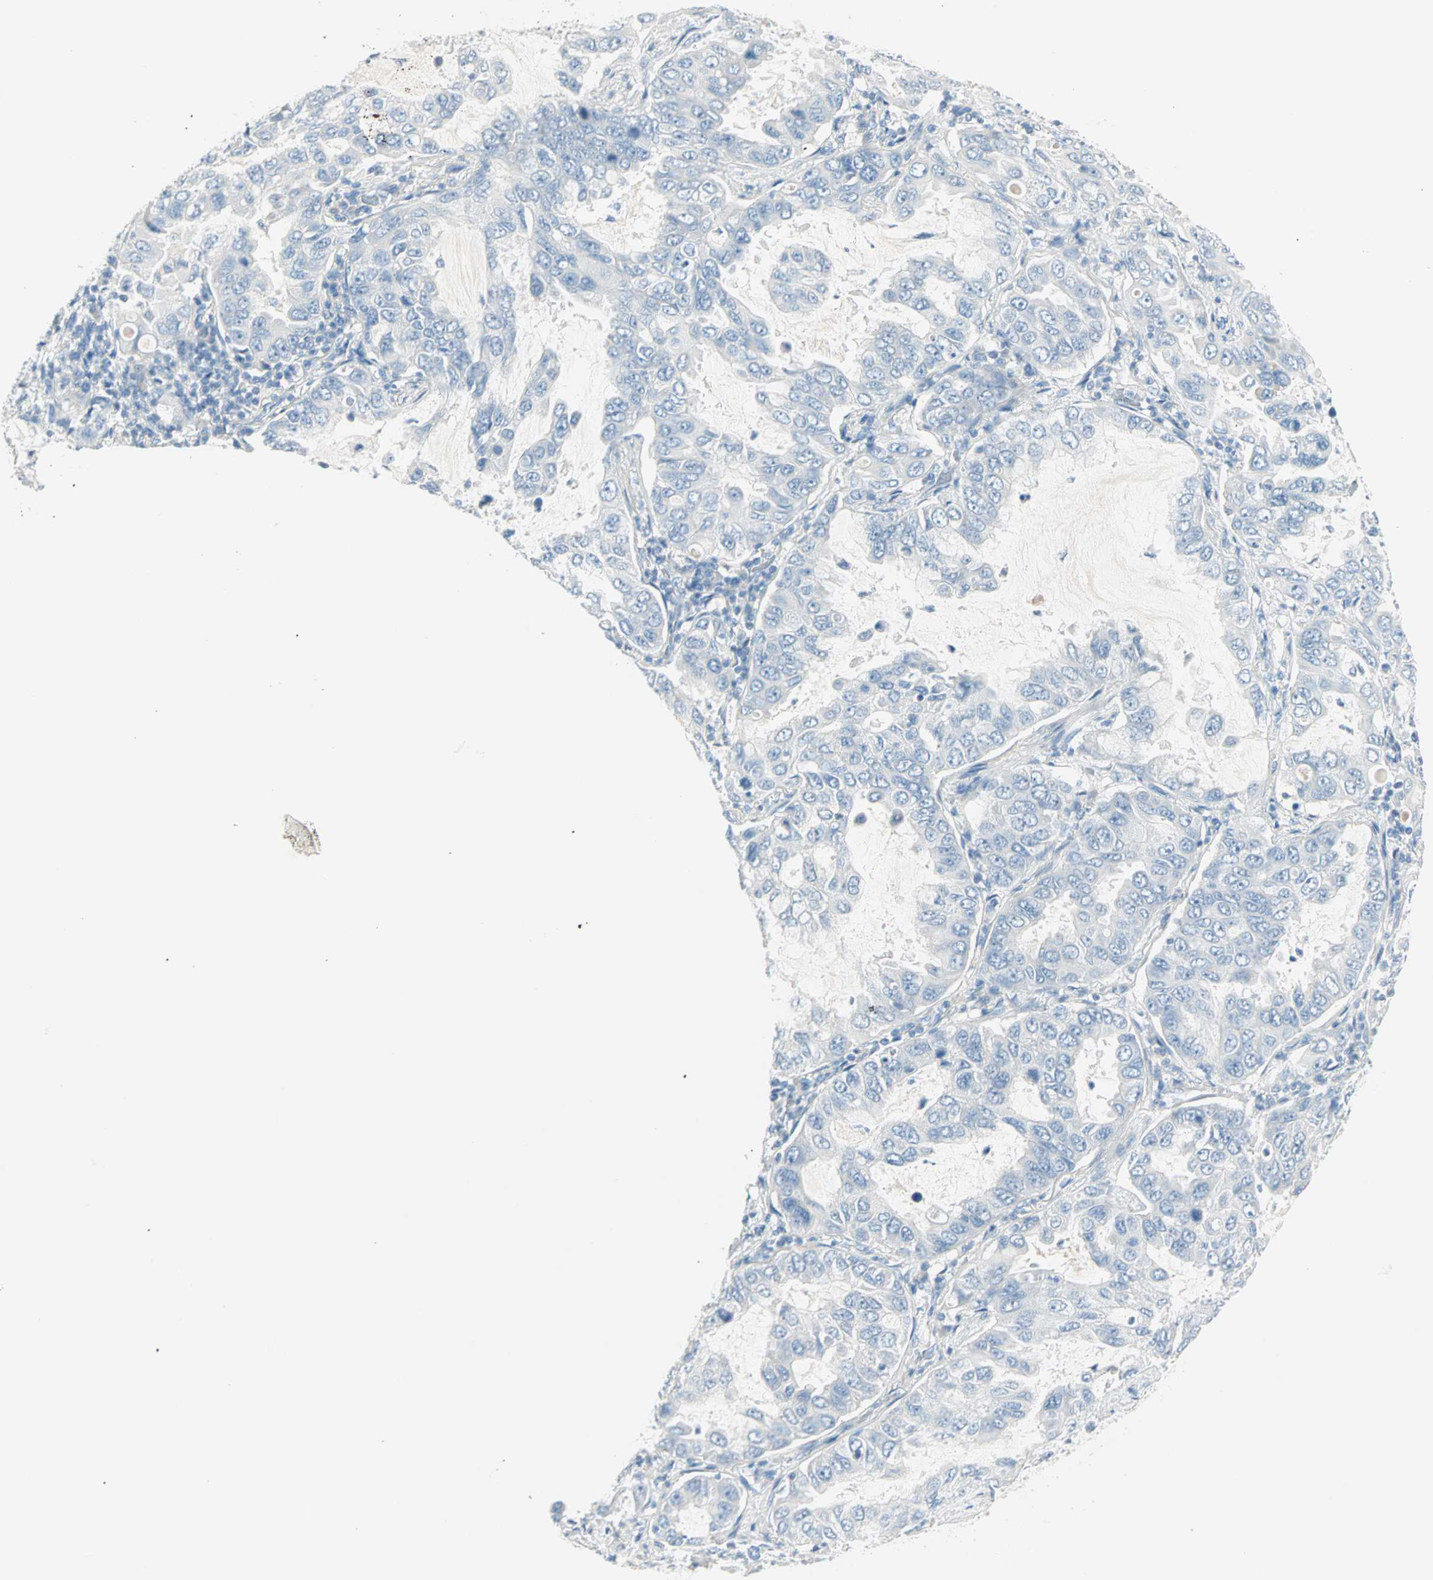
{"staining": {"intensity": "negative", "quantity": "none", "location": "none"}, "tissue": "lung cancer", "cell_type": "Tumor cells", "image_type": "cancer", "snomed": [{"axis": "morphology", "description": "Adenocarcinoma, NOS"}, {"axis": "topography", "description": "Lung"}], "caption": "This is an immunohistochemistry (IHC) image of lung cancer. There is no staining in tumor cells.", "gene": "SULT1C2", "patient": {"sex": "male", "age": 64}}